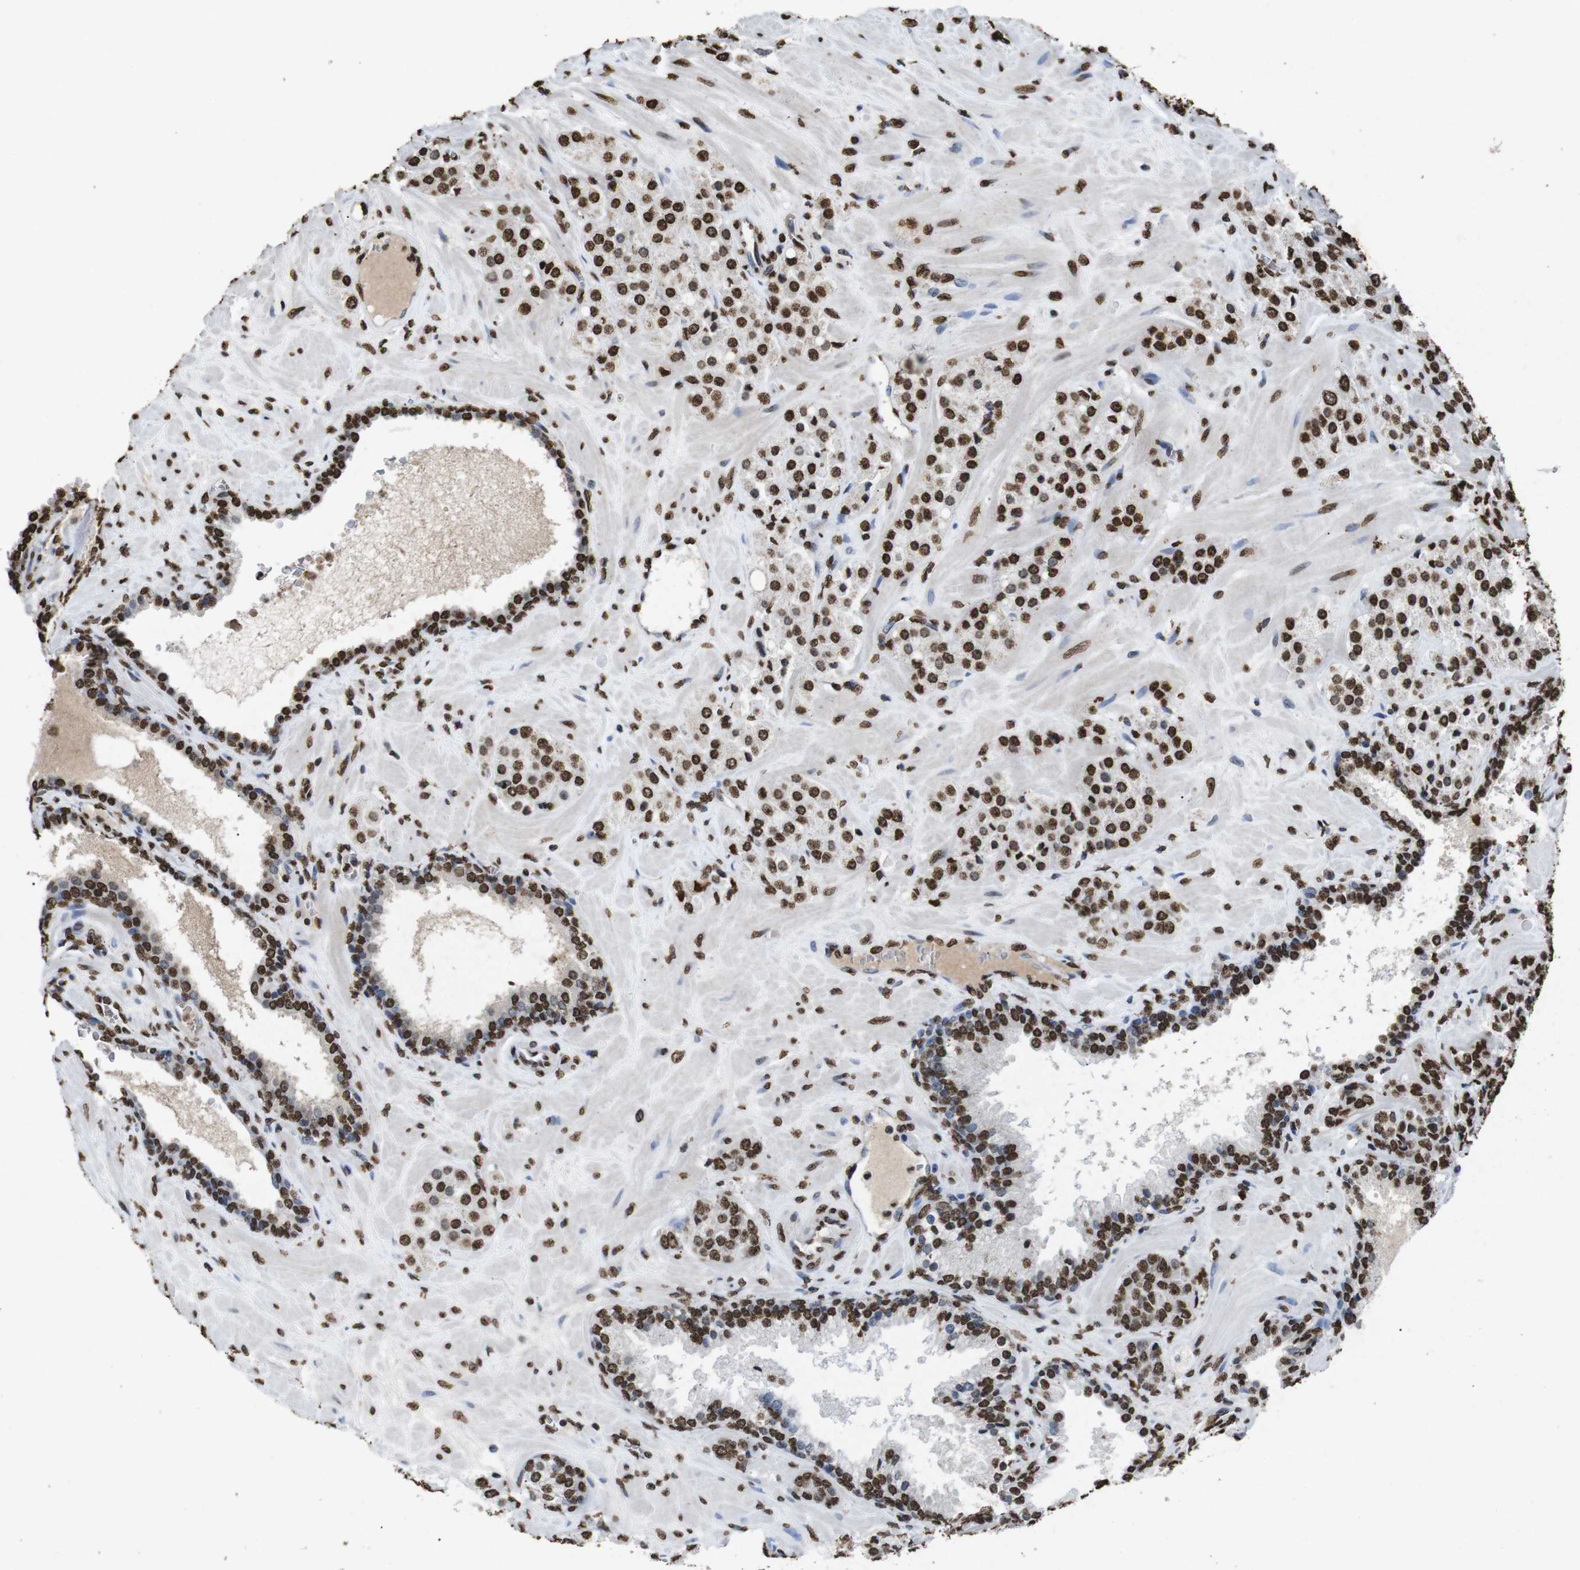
{"staining": {"intensity": "strong", "quantity": ">75%", "location": "nuclear"}, "tissue": "prostate cancer", "cell_type": "Tumor cells", "image_type": "cancer", "snomed": [{"axis": "morphology", "description": "Adenocarcinoma, High grade"}, {"axis": "topography", "description": "Prostate"}], "caption": "This is a micrograph of immunohistochemistry (IHC) staining of prostate cancer (high-grade adenocarcinoma), which shows strong positivity in the nuclear of tumor cells.", "gene": "MDM2", "patient": {"sex": "male", "age": 64}}